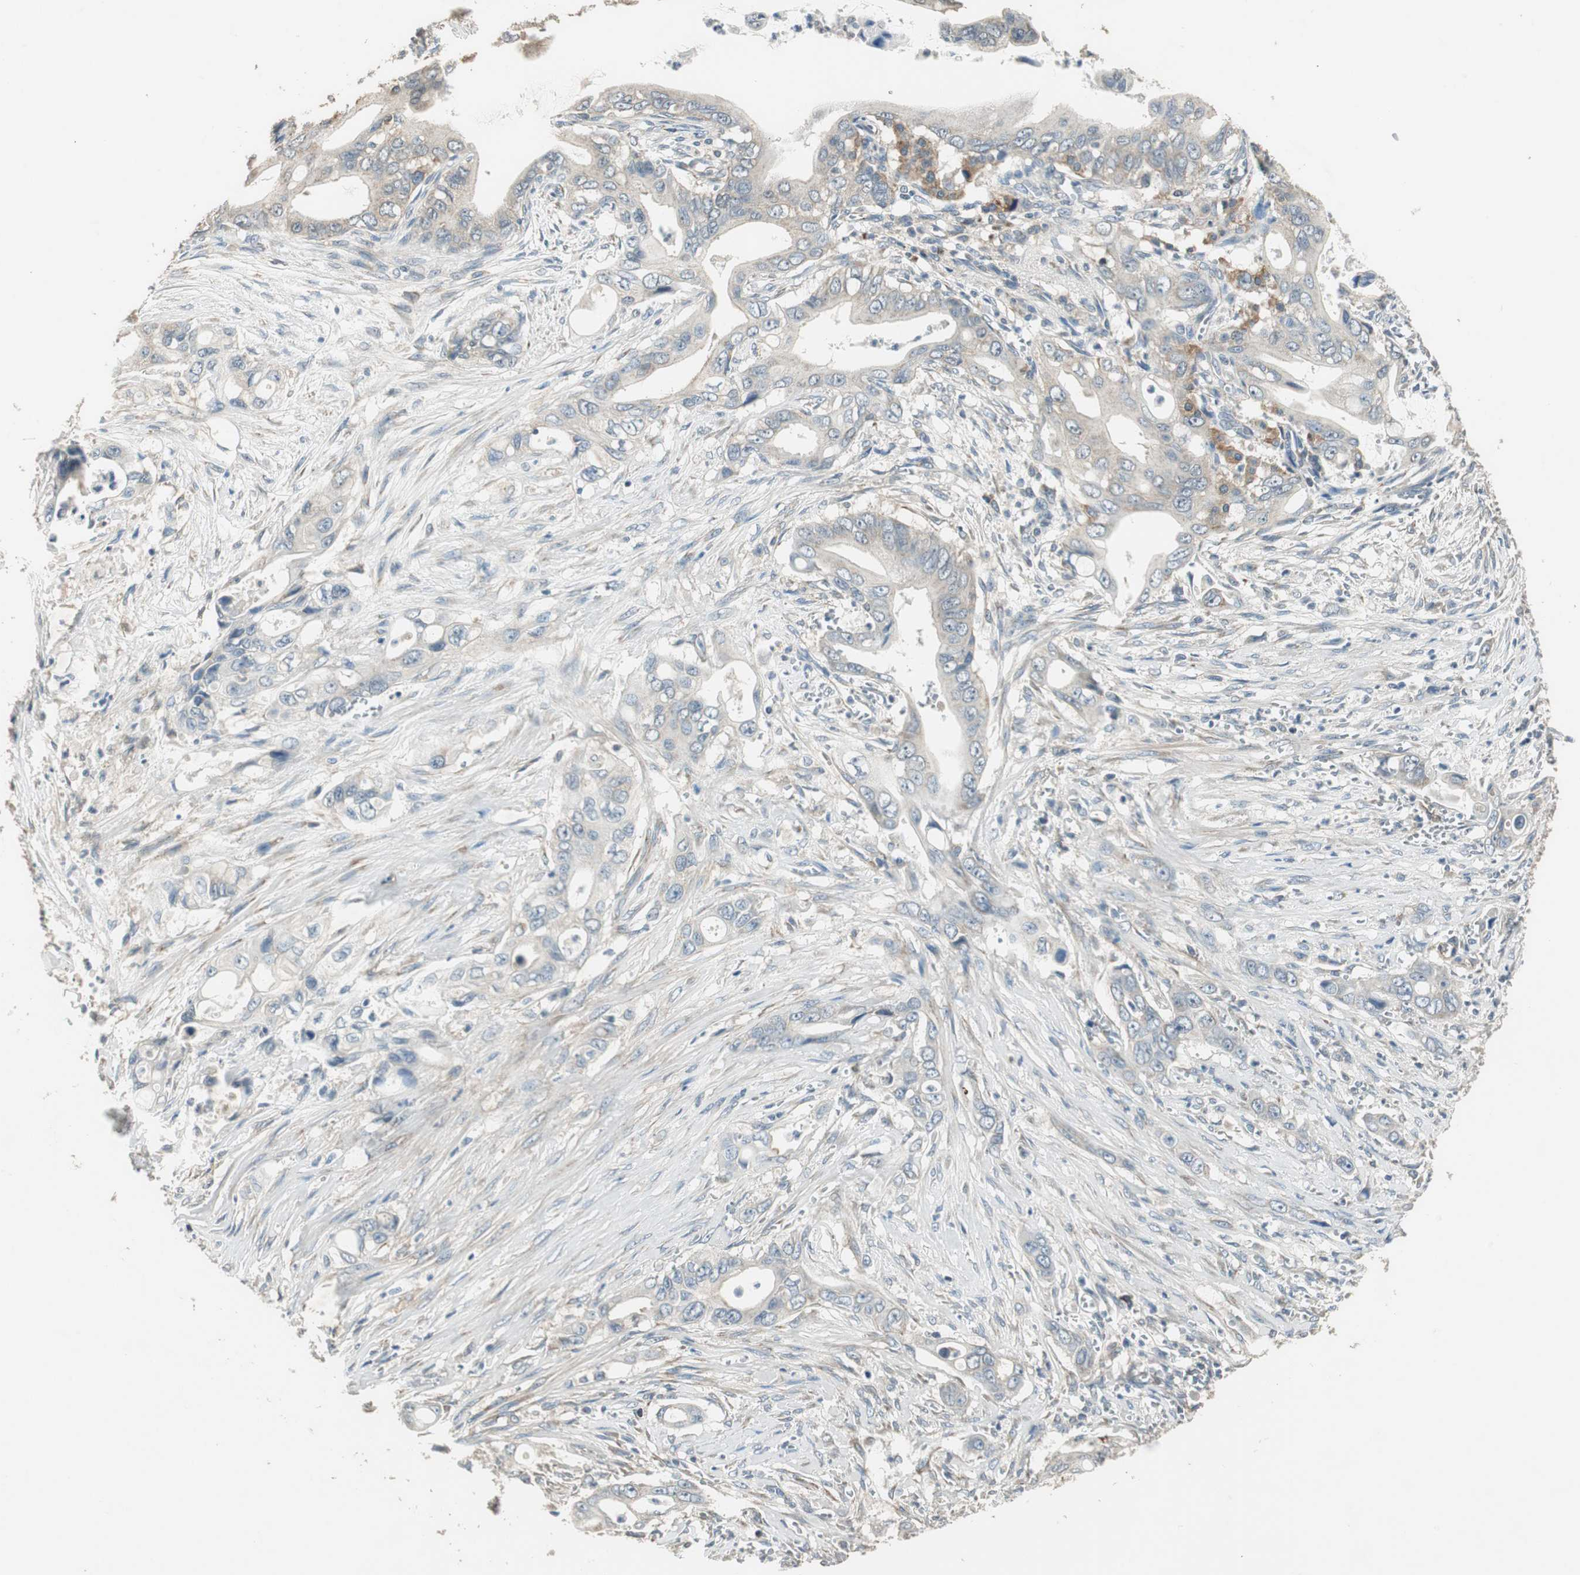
{"staining": {"intensity": "weak", "quantity": "25%-75%", "location": "cytoplasmic/membranous"}, "tissue": "pancreatic cancer", "cell_type": "Tumor cells", "image_type": "cancer", "snomed": [{"axis": "morphology", "description": "Adenocarcinoma, NOS"}, {"axis": "topography", "description": "Pancreas"}], "caption": "Pancreatic cancer stained with IHC displays weak cytoplasmic/membranous expression in approximately 25%-75% of tumor cells.", "gene": "MSTO1", "patient": {"sex": "male", "age": 59}}